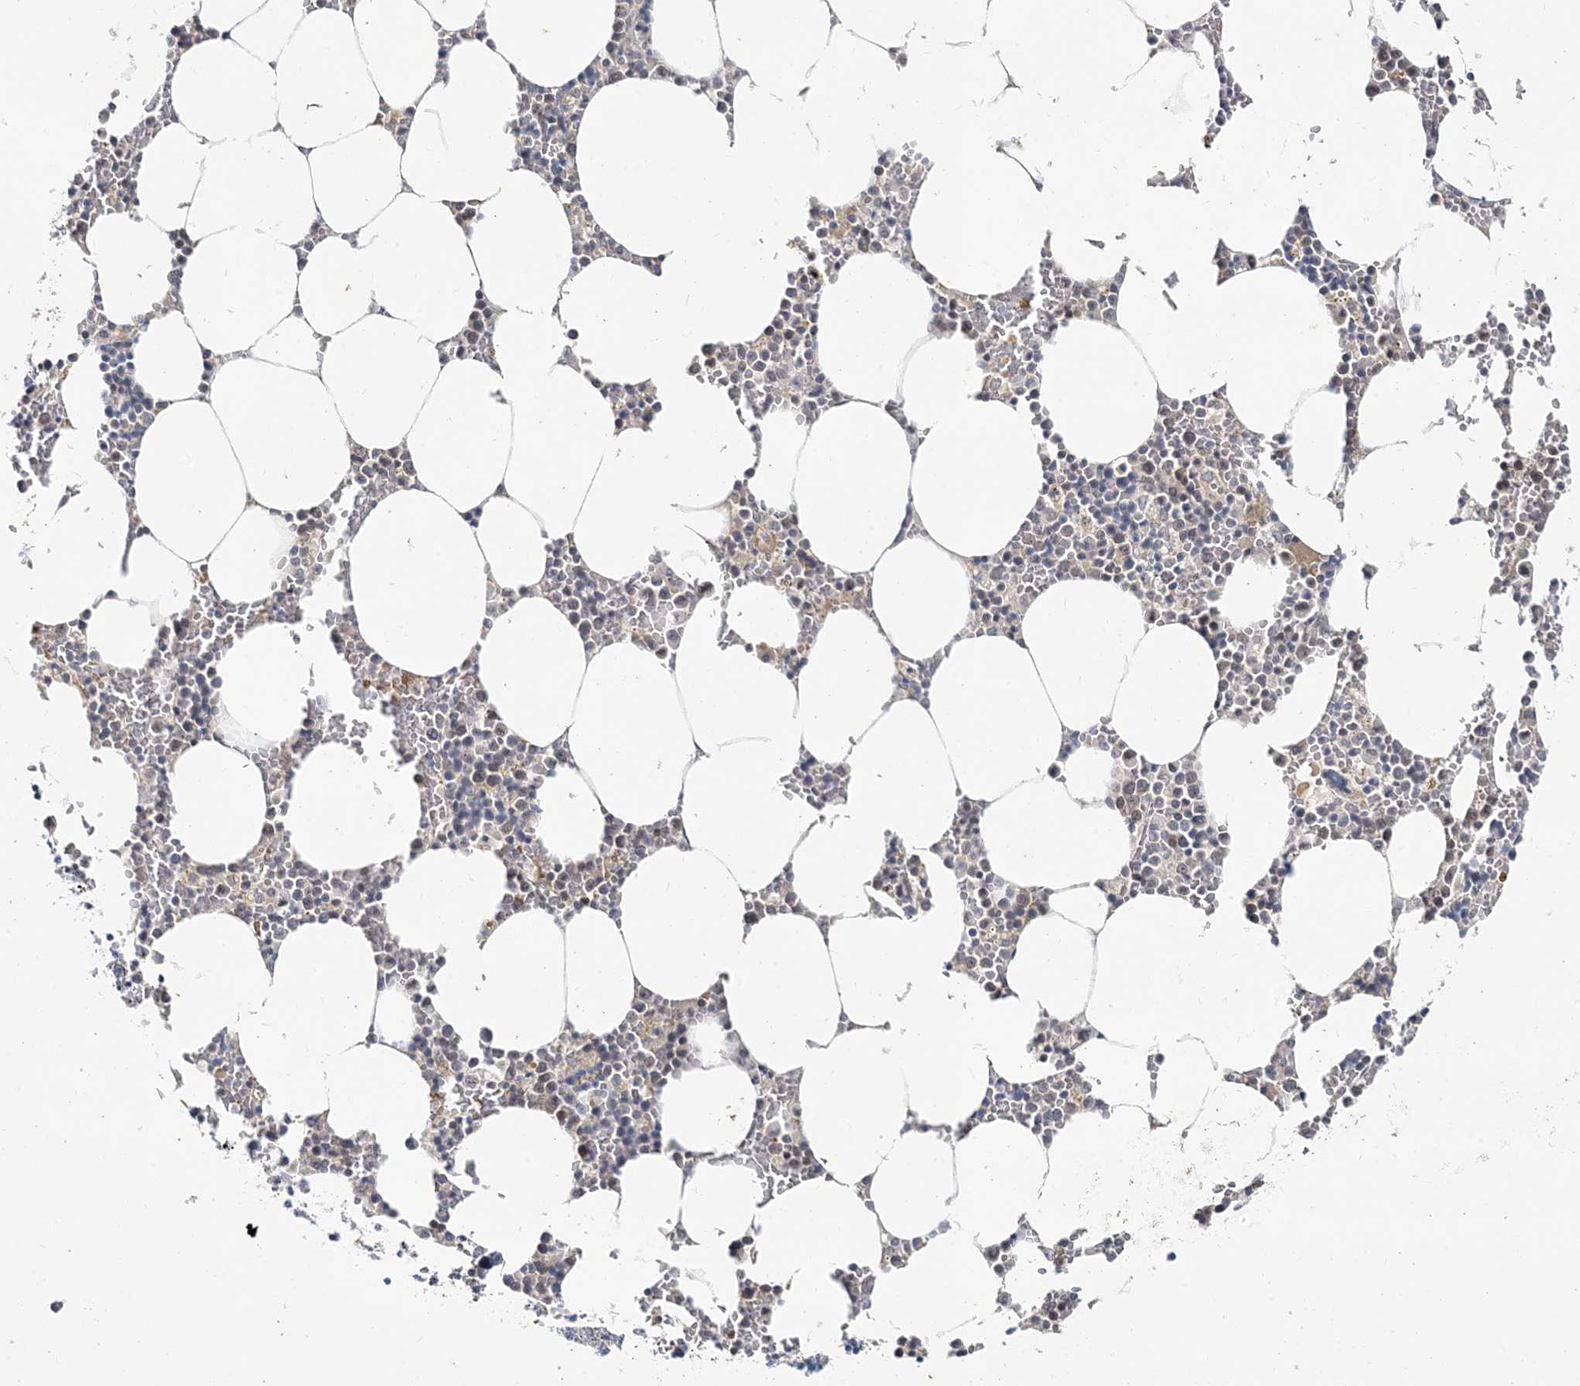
{"staining": {"intensity": "moderate", "quantity": "<25%", "location": "cytoplasmic/membranous"}, "tissue": "bone marrow", "cell_type": "Hematopoietic cells", "image_type": "normal", "snomed": [{"axis": "morphology", "description": "Normal tissue, NOS"}, {"axis": "topography", "description": "Bone marrow"}], "caption": "This image shows immunohistochemistry staining of unremarkable bone marrow, with low moderate cytoplasmic/membranous staining in approximately <25% of hematopoietic cells.", "gene": "LEXM", "patient": {"sex": "male", "age": 70}}